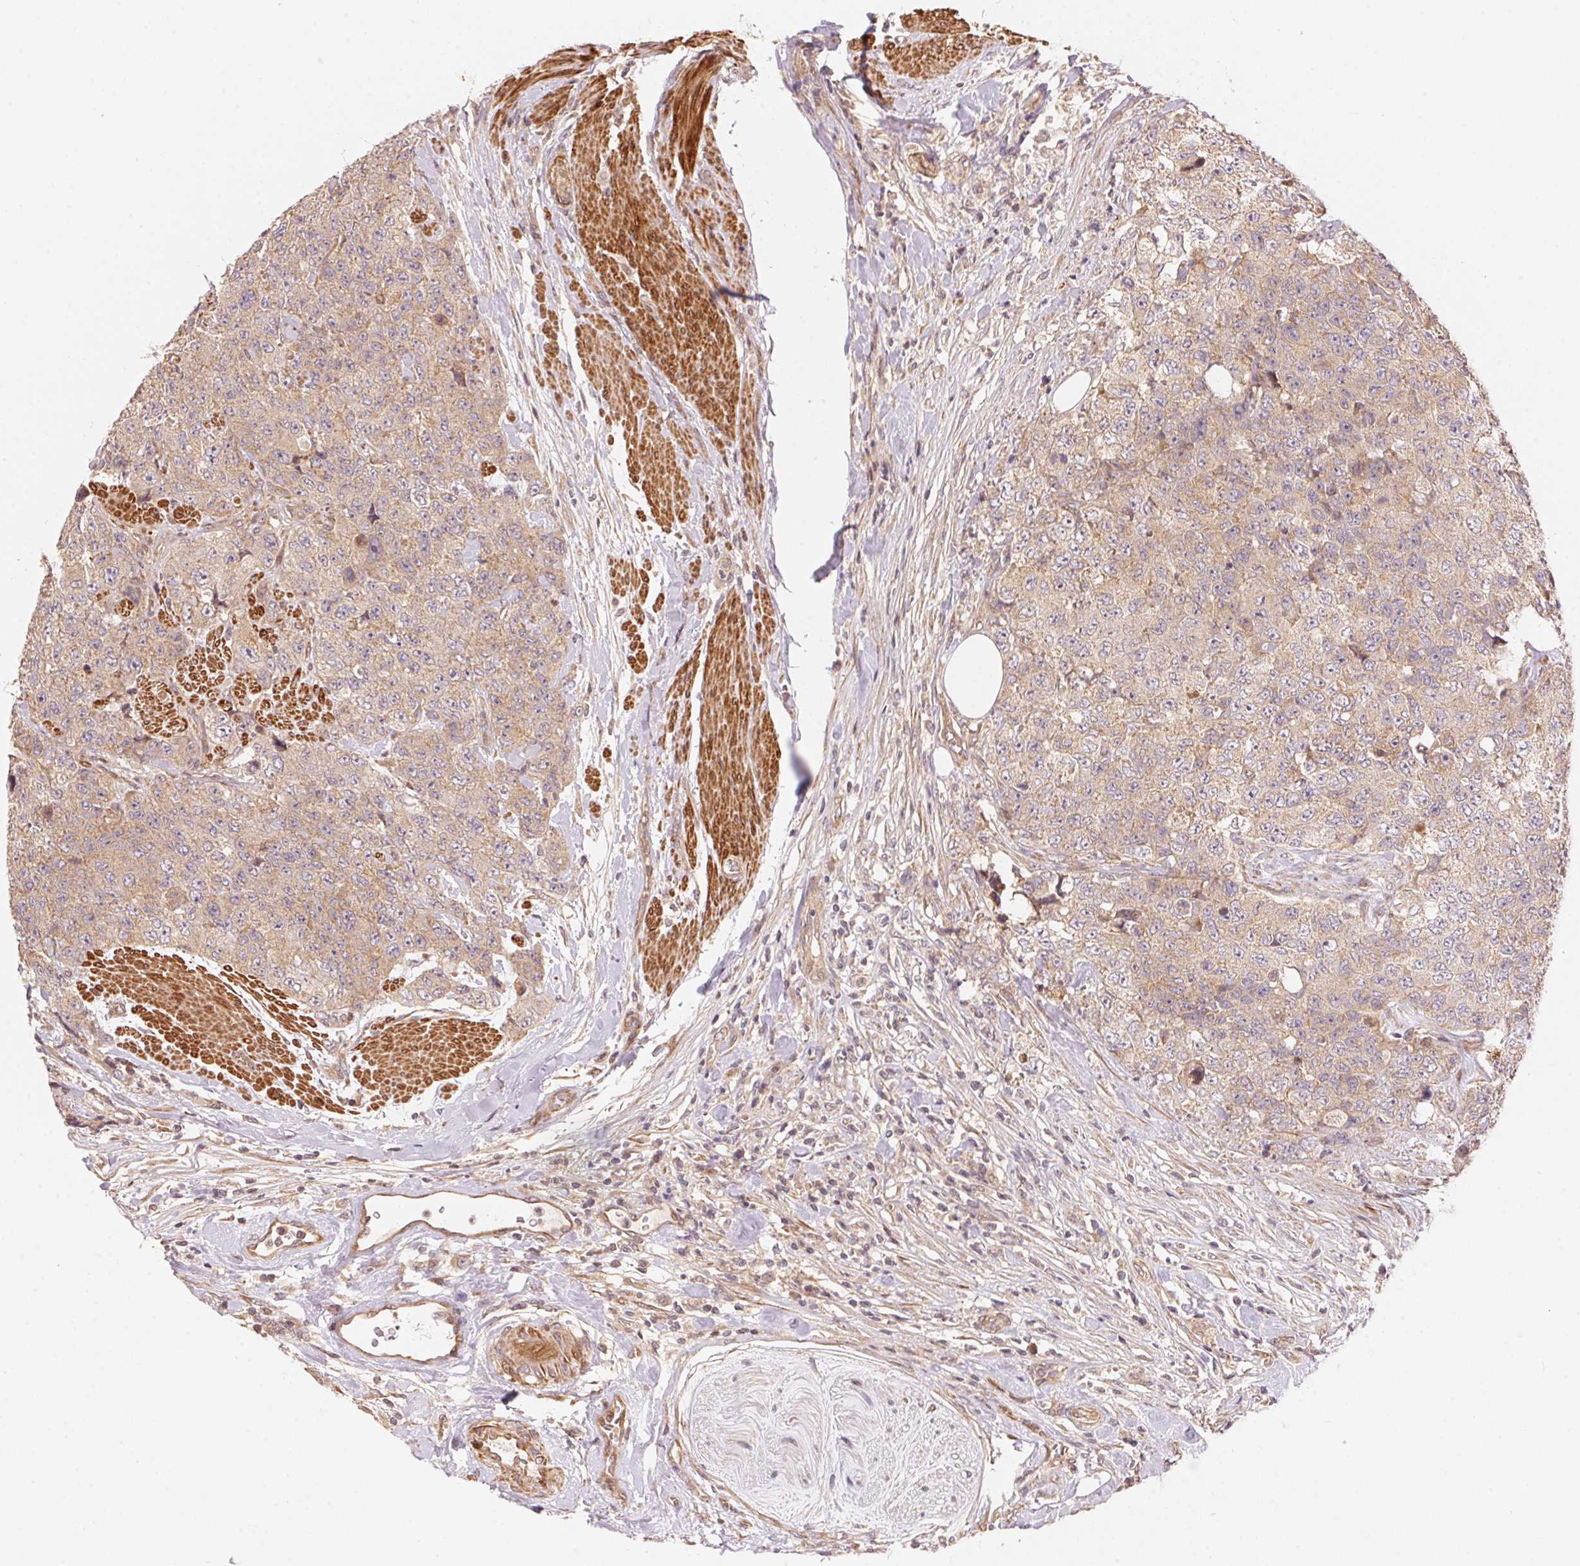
{"staining": {"intensity": "weak", "quantity": "25%-75%", "location": "cytoplasmic/membranous"}, "tissue": "urothelial cancer", "cell_type": "Tumor cells", "image_type": "cancer", "snomed": [{"axis": "morphology", "description": "Urothelial carcinoma, High grade"}, {"axis": "topography", "description": "Urinary bladder"}], "caption": "DAB (3,3'-diaminobenzidine) immunohistochemical staining of human high-grade urothelial carcinoma shows weak cytoplasmic/membranous protein staining in approximately 25%-75% of tumor cells. The staining is performed using DAB (3,3'-diaminobenzidine) brown chromogen to label protein expression. The nuclei are counter-stained blue using hematoxylin.", "gene": "TNIP2", "patient": {"sex": "female", "age": 78}}